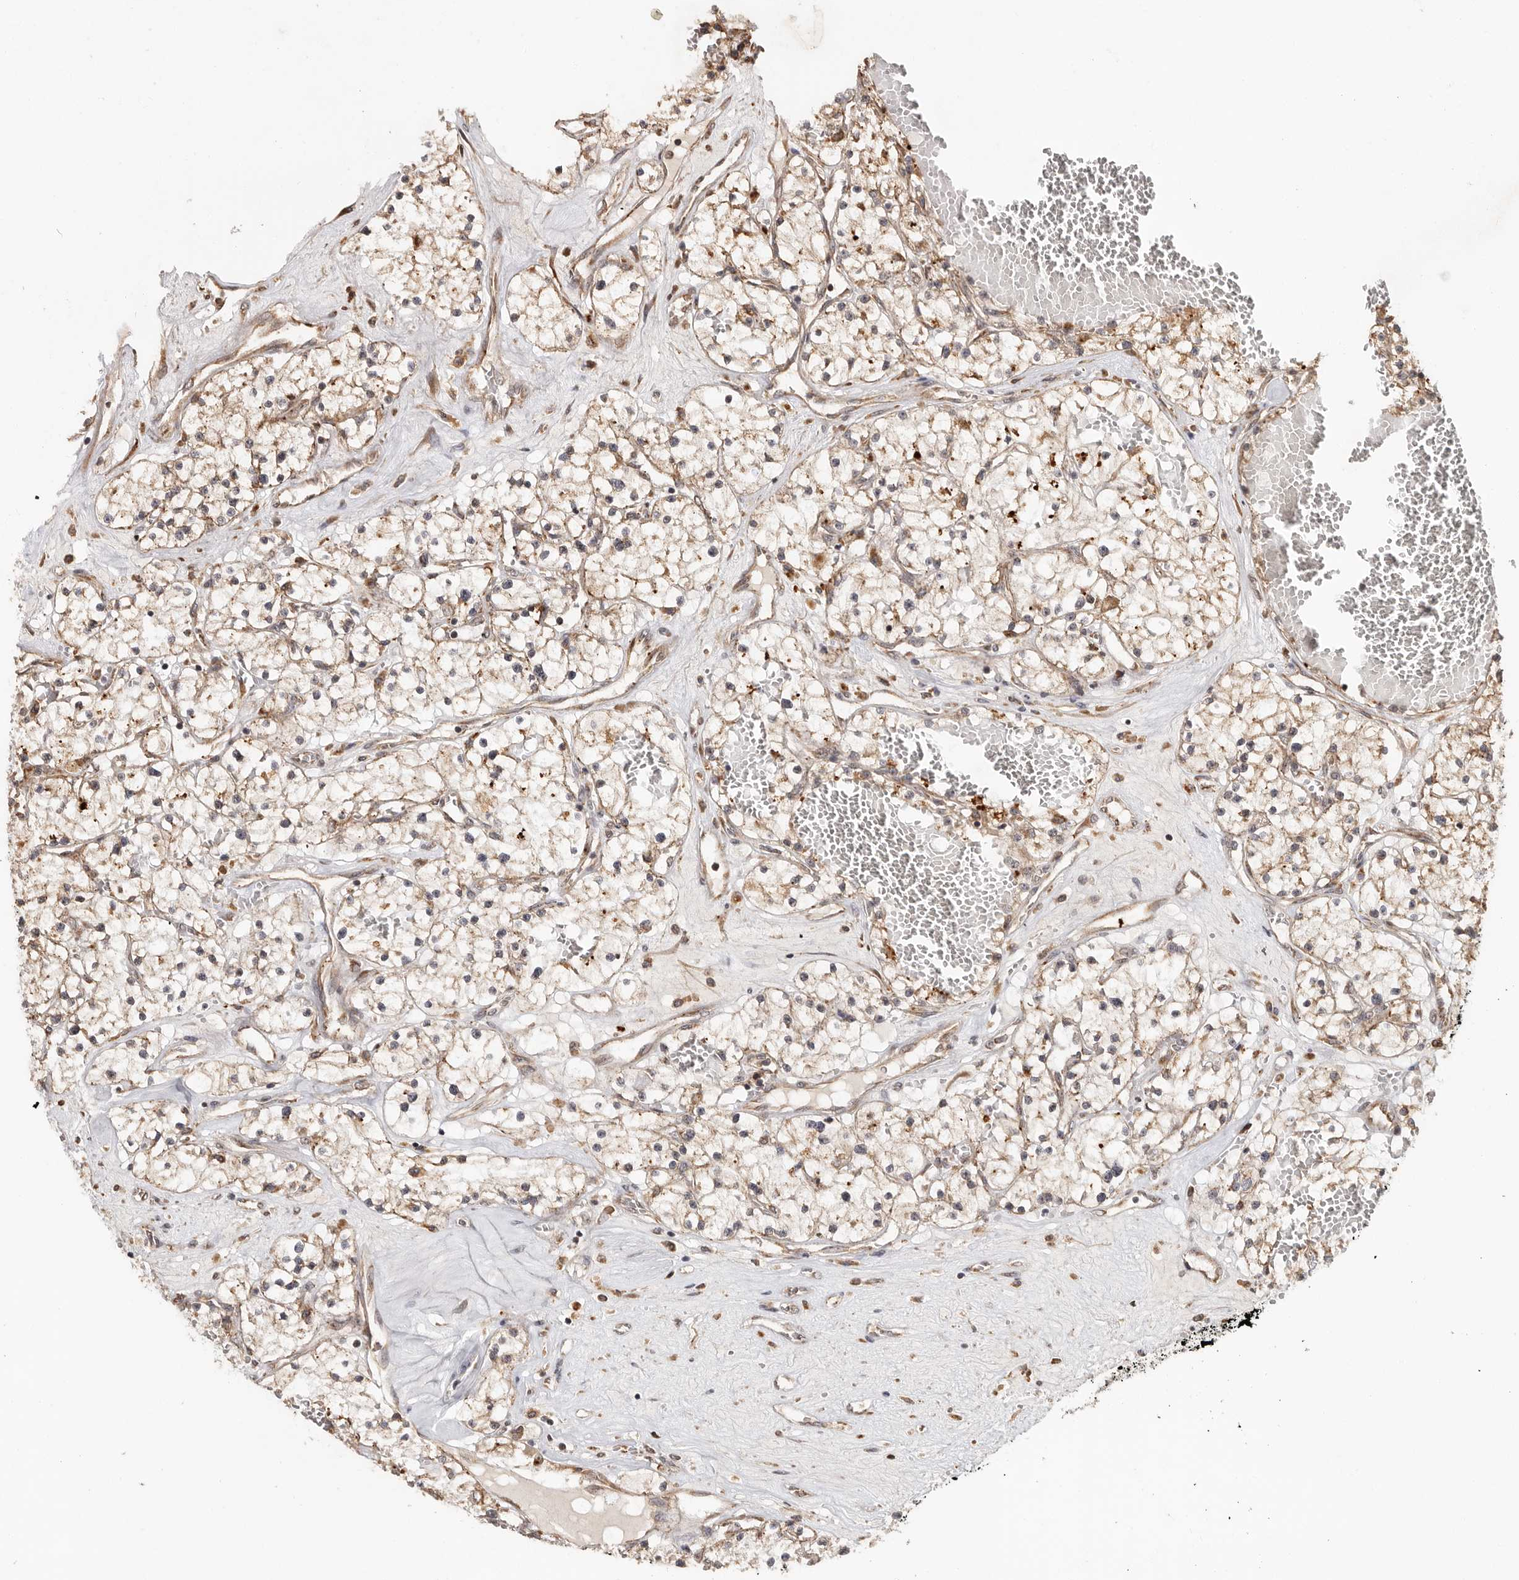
{"staining": {"intensity": "weak", "quantity": ">75%", "location": "cytoplasmic/membranous"}, "tissue": "renal cancer", "cell_type": "Tumor cells", "image_type": "cancer", "snomed": [{"axis": "morphology", "description": "Normal tissue, NOS"}, {"axis": "morphology", "description": "Adenocarcinoma, NOS"}, {"axis": "topography", "description": "Kidney"}], "caption": "Immunohistochemistry (IHC) (DAB) staining of renal cancer exhibits weak cytoplasmic/membranous protein positivity in approximately >75% of tumor cells.", "gene": "ZNF83", "patient": {"sex": "male", "age": 68}}